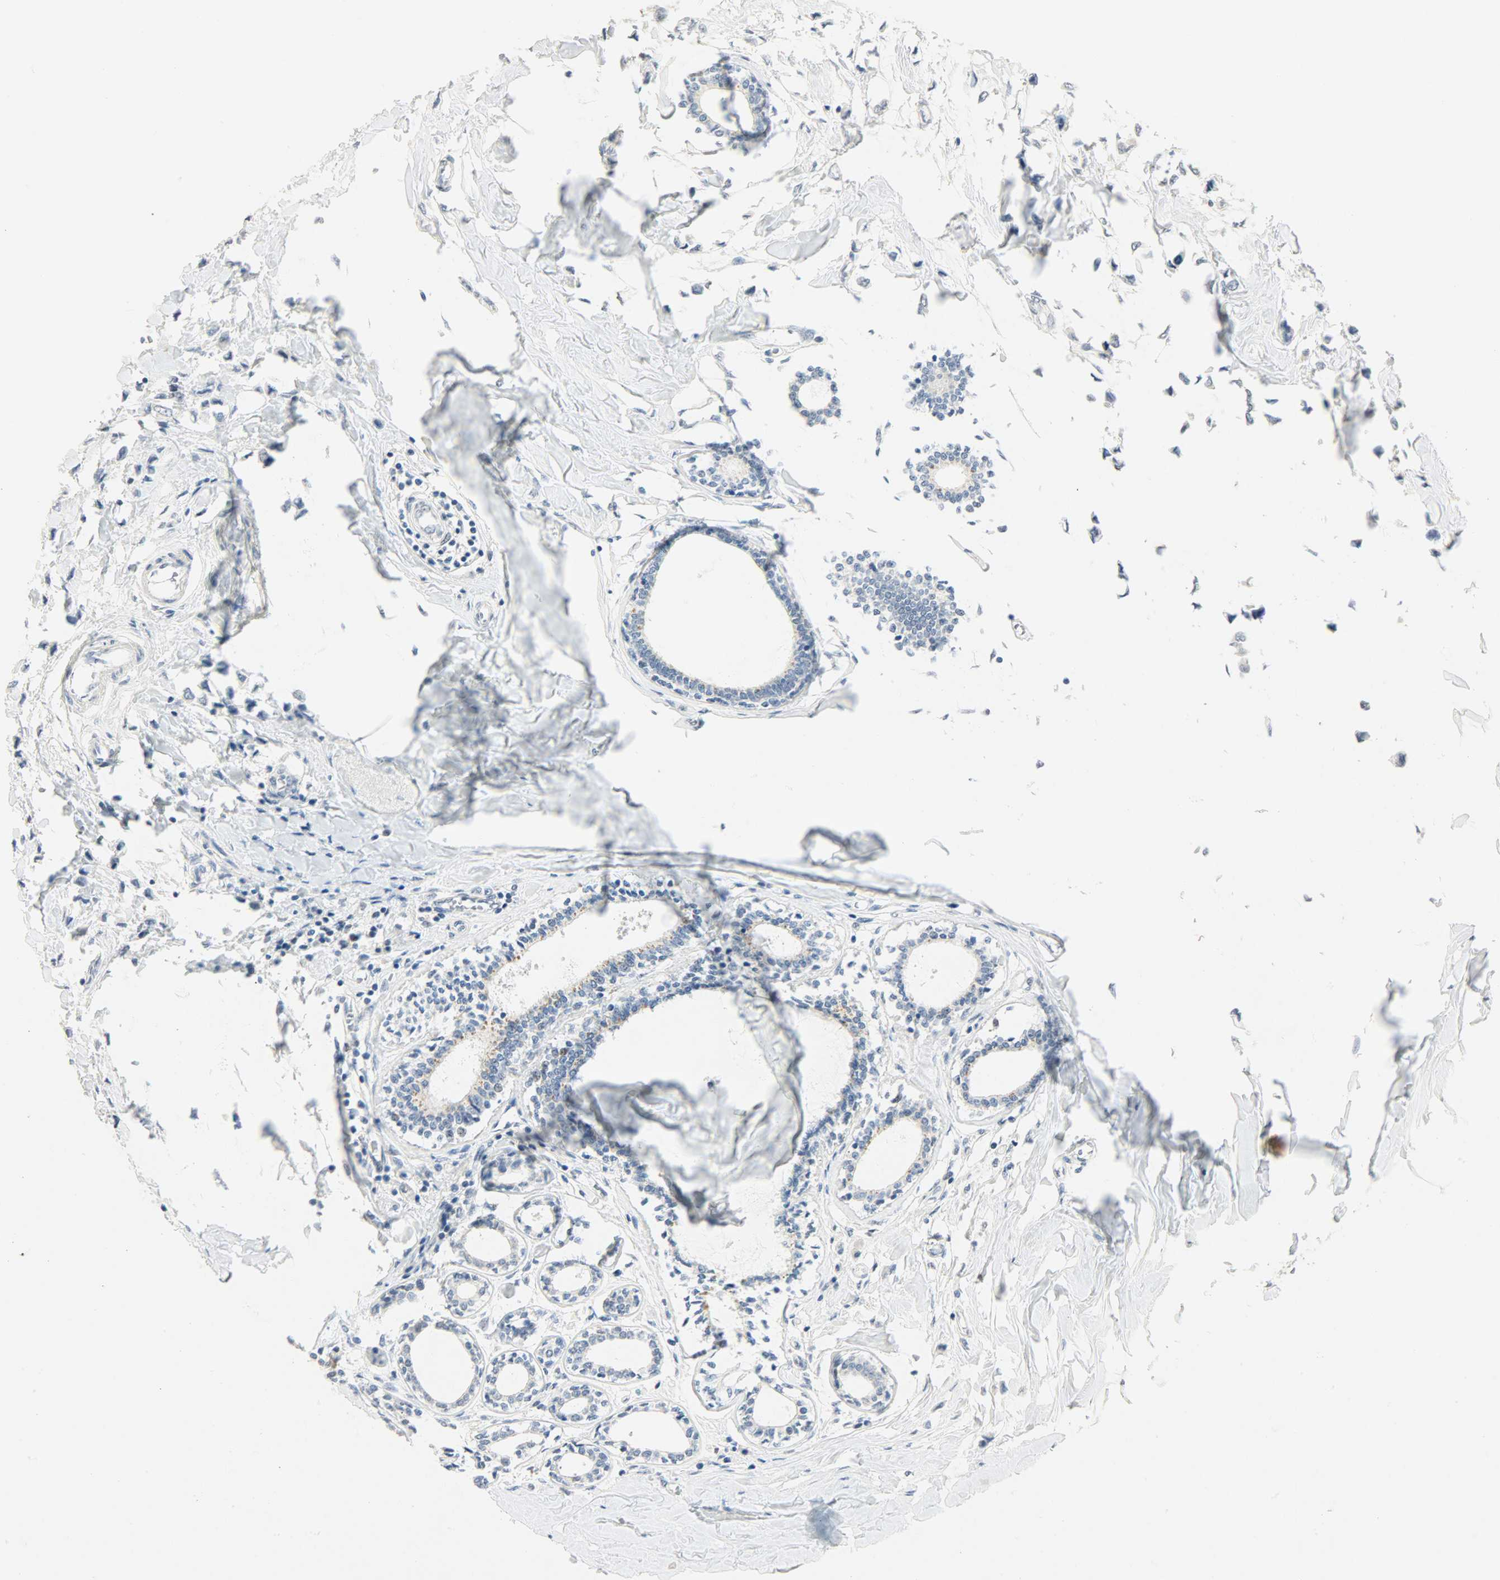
{"staining": {"intensity": "negative", "quantity": "none", "location": "none"}, "tissue": "breast cancer", "cell_type": "Tumor cells", "image_type": "cancer", "snomed": [{"axis": "morphology", "description": "Lobular carcinoma"}, {"axis": "topography", "description": "Breast"}], "caption": "The immunohistochemistry photomicrograph has no significant staining in tumor cells of breast lobular carcinoma tissue.", "gene": "PPARG", "patient": {"sex": "female", "age": 51}}